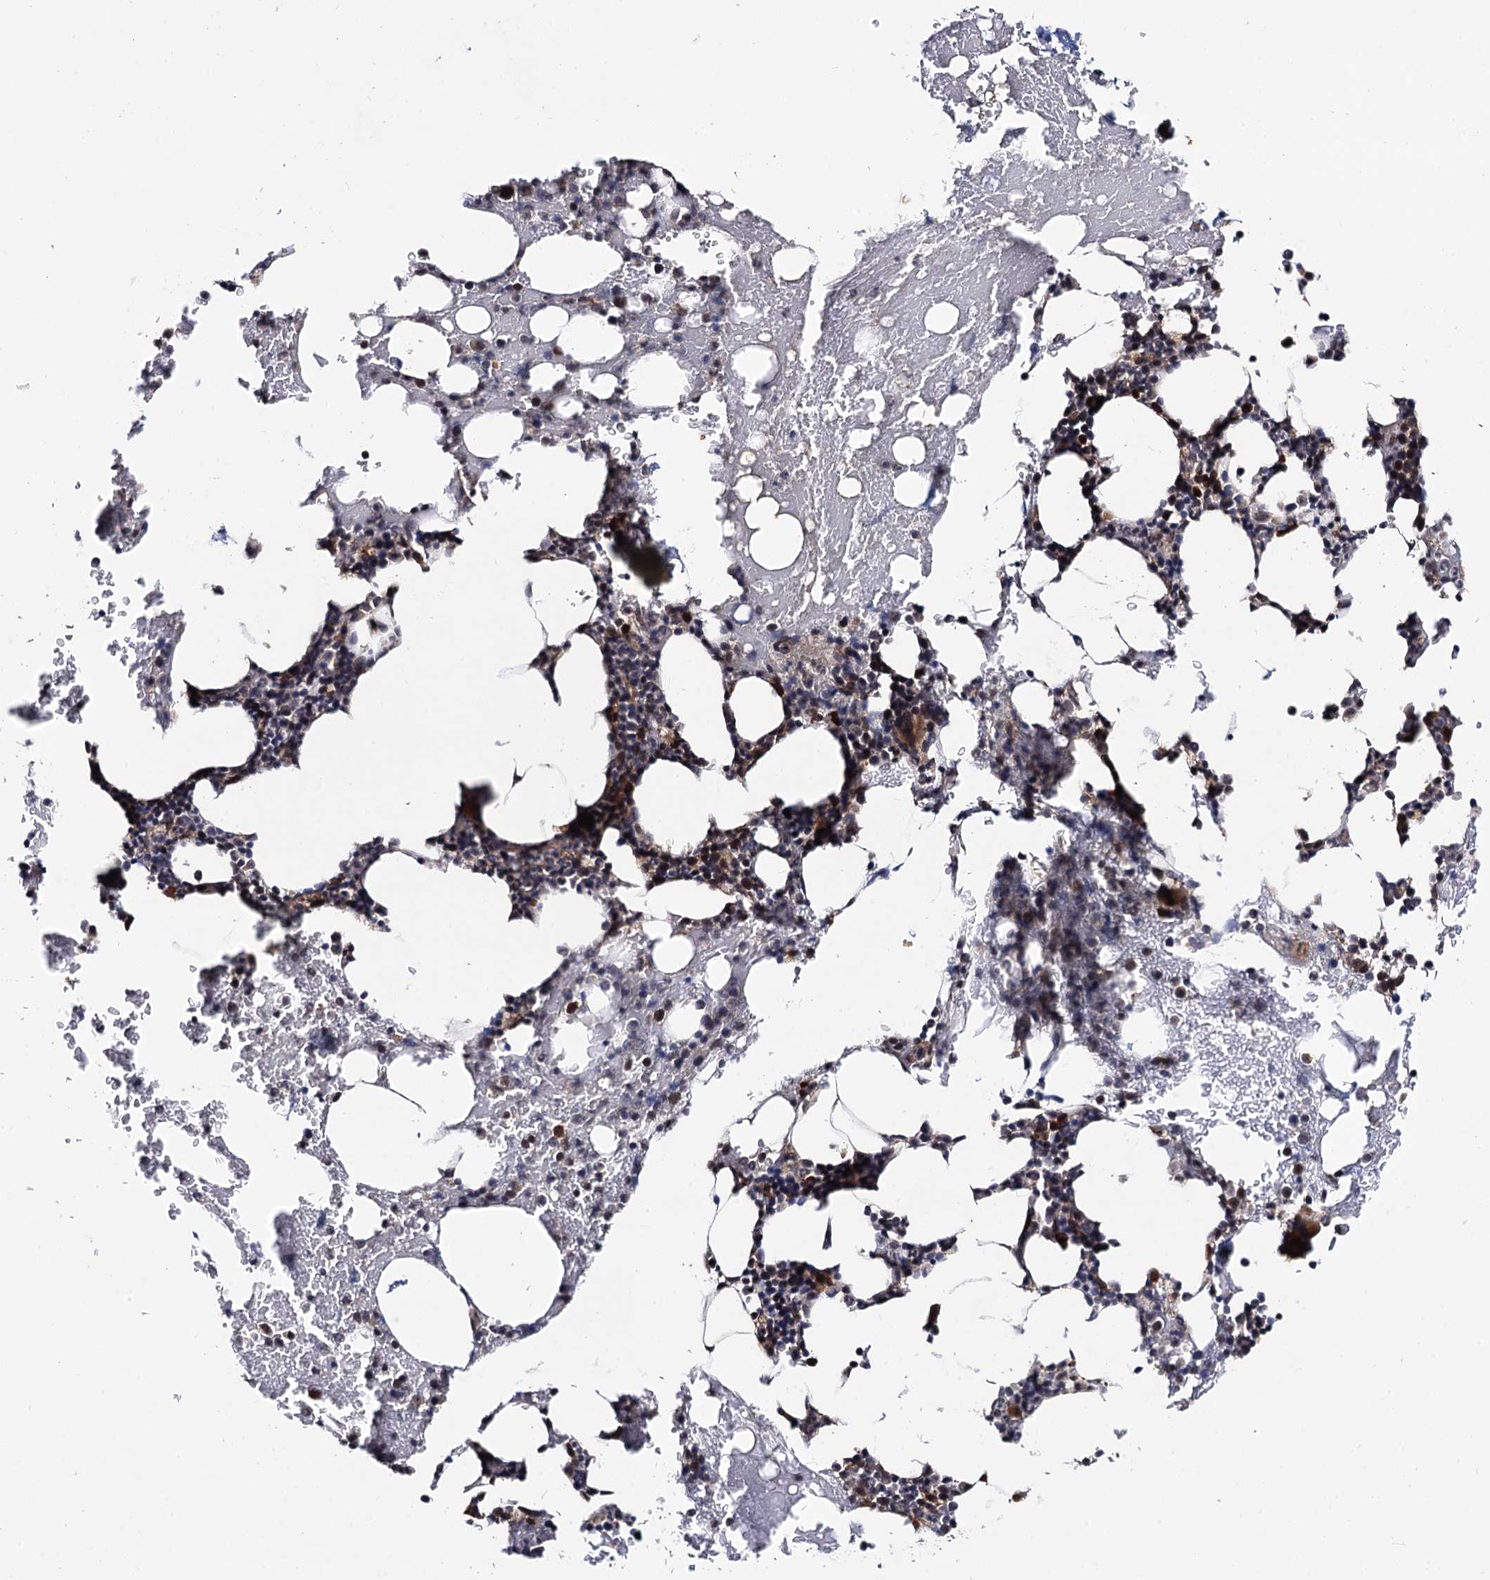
{"staining": {"intensity": "strong", "quantity": "<25%", "location": "cytoplasmic/membranous"}, "tissue": "bone marrow", "cell_type": "Hematopoietic cells", "image_type": "normal", "snomed": [{"axis": "morphology", "description": "Normal tissue, NOS"}, {"axis": "morphology", "description": "Inflammation, NOS"}, {"axis": "topography", "description": "Bone marrow"}], "caption": "Bone marrow stained with DAB (3,3'-diaminobenzidine) immunohistochemistry shows medium levels of strong cytoplasmic/membranous positivity in about <25% of hematopoietic cells. (DAB (3,3'-diaminobenzidine) = brown stain, brightfield microscopy at high magnification).", "gene": "LRRC63", "patient": {"sex": "male", "age": 41}}